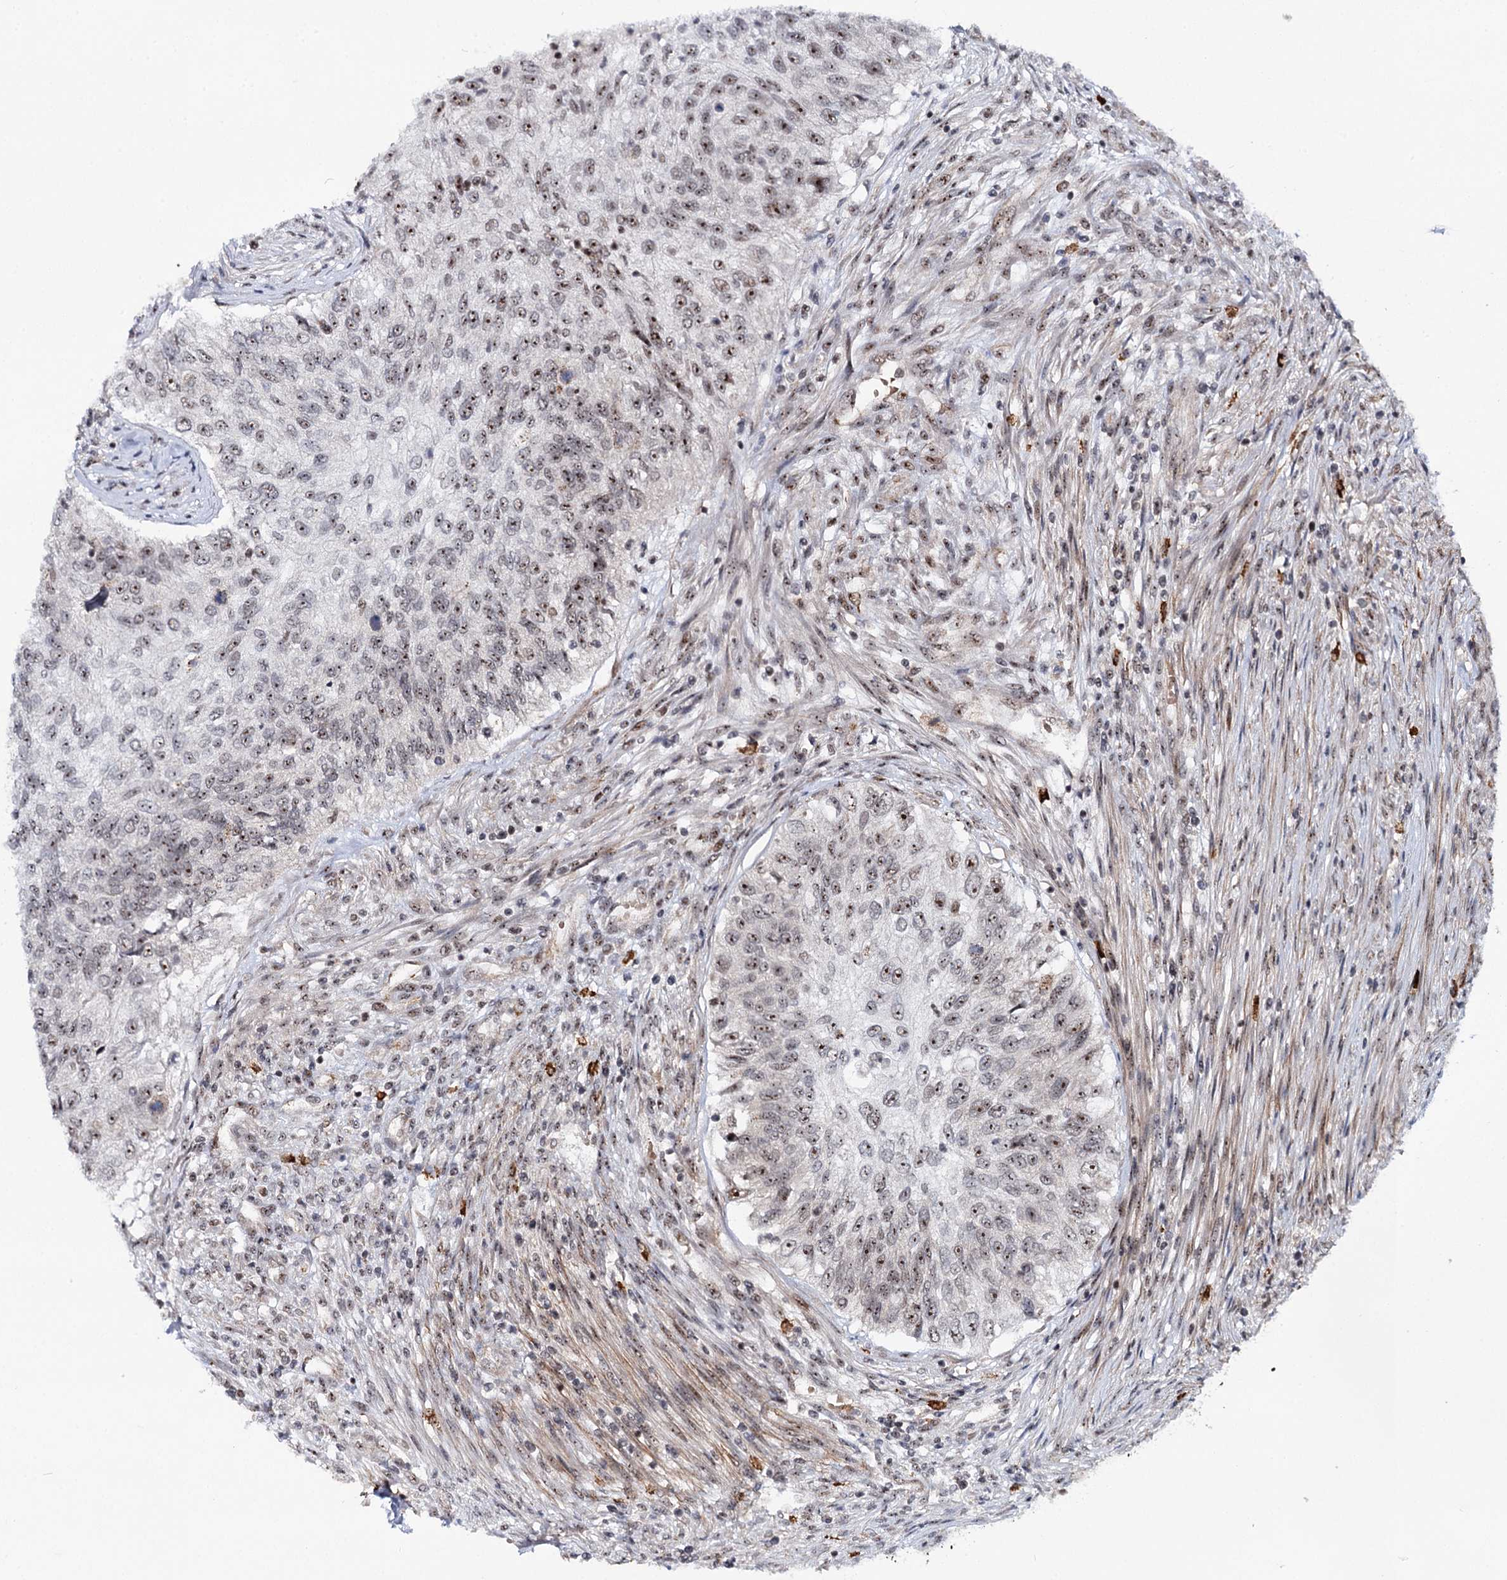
{"staining": {"intensity": "strong", "quantity": "<25%", "location": "nuclear"}, "tissue": "urothelial cancer", "cell_type": "Tumor cells", "image_type": "cancer", "snomed": [{"axis": "morphology", "description": "Urothelial carcinoma, High grade"}, {"axis": "topography", "description": "Urinary bladder"}], "caption": "There is medium levels of strong nuclear staining in tumor cells of high-grade urothelial carcinoma, as demonstrated by immunohistochemical staining (brown color).", "gene": "BUD13", "patient": {"sex": "female", "age": 60}}